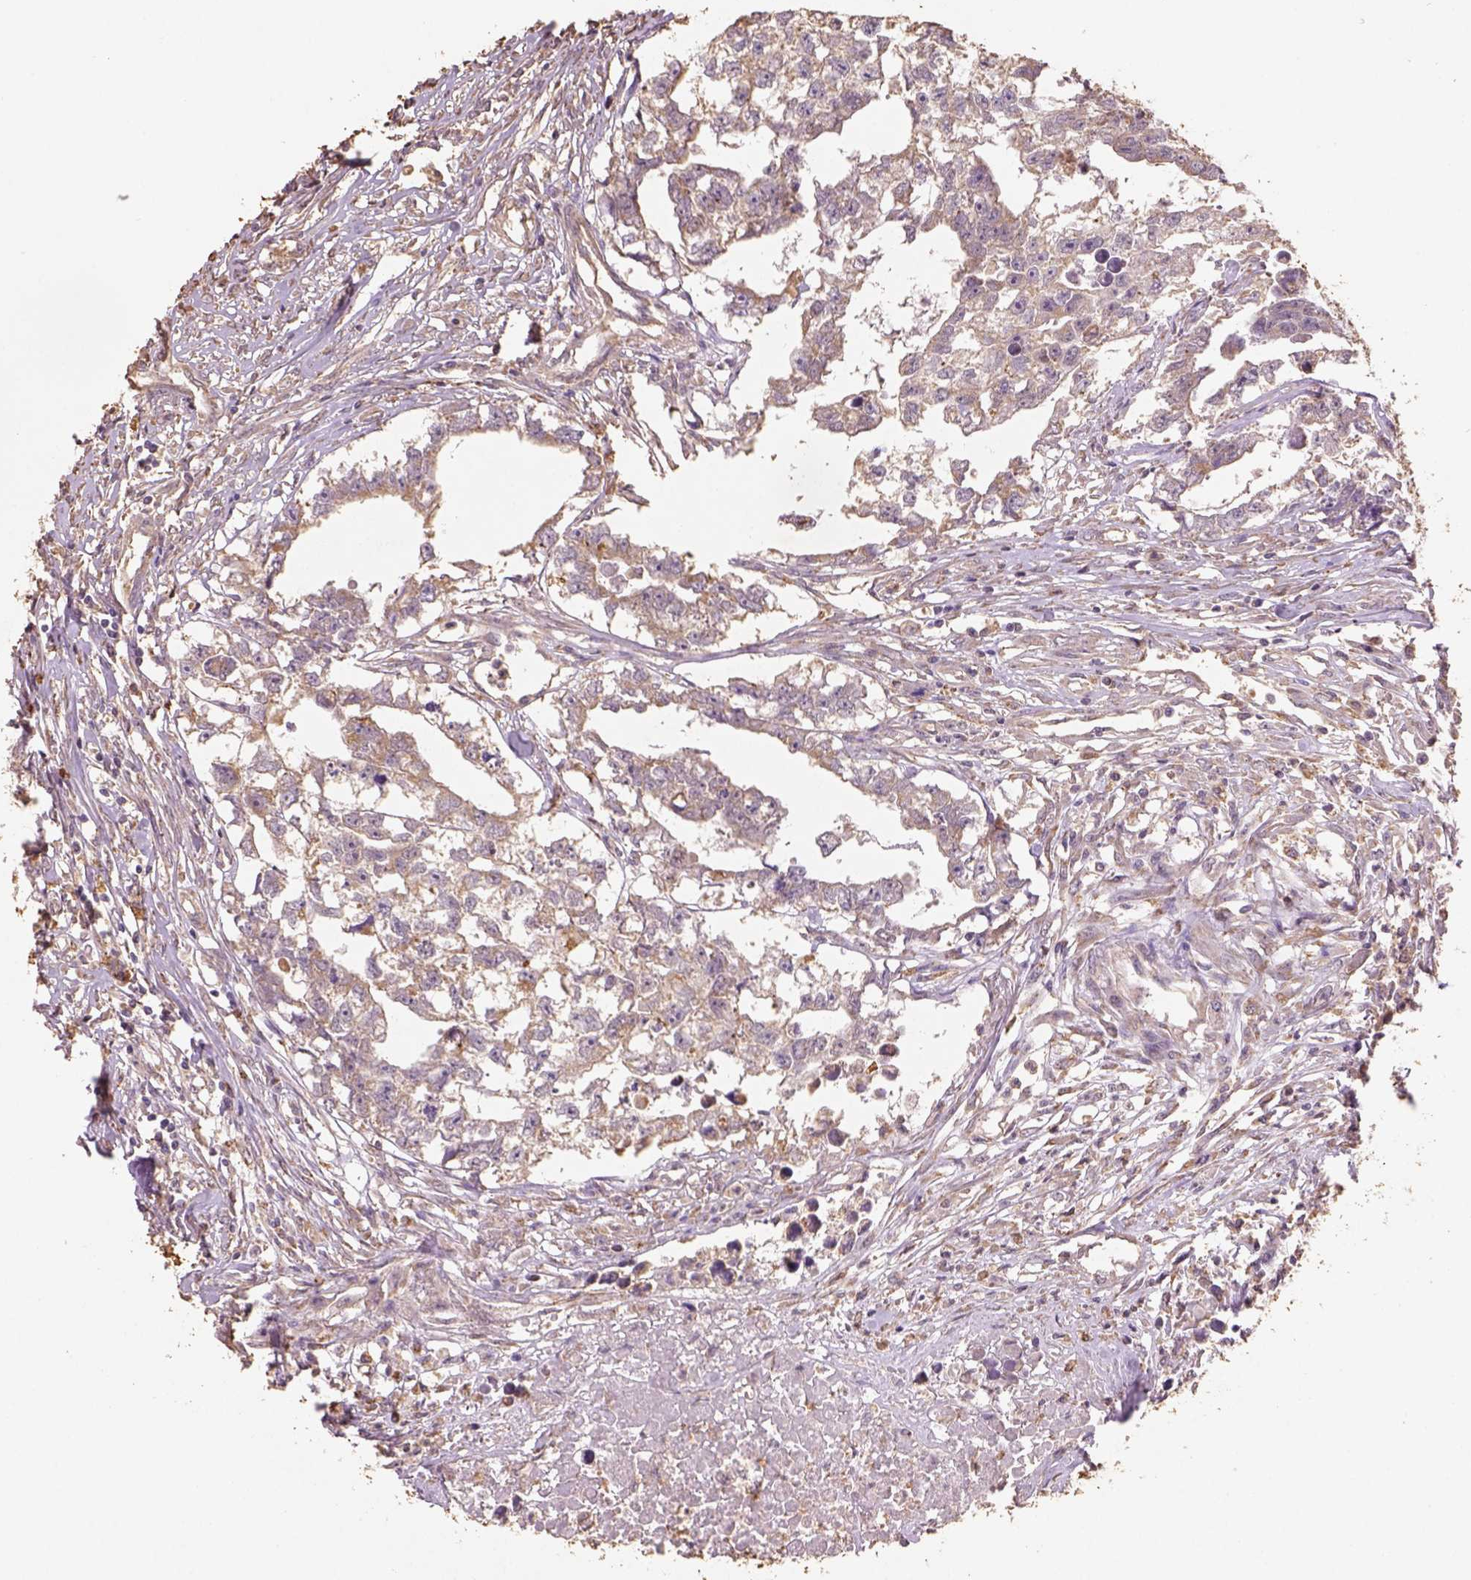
{"staining": {"intensity": "weak", "quantity": ">75%", "location": "cytoplasmic/membranous"}, "tissue": "testis cancer", "cell_type": "Tumor cells", "image_type": "cancer", "snomed": [{"axis": "morphology", "description": "Carcinoma, Embryonal, NOS"}, {"axis": "morphology", "description": "Teratoma, malignant, NOS"}, {"axis": "topography", "description": "Testis"}], "caption": "An immunohistochemistry (IHC) micrograph of neoplastic tissue is shown. Protein staining in brown highlights weak cytoplasmic/membranous positivity in testis teratoma (malignant) within tumor cells. Nuclei are stained in blue.", "gene": "AP2B1", "patient": {"sex": "male", "age": 44}}